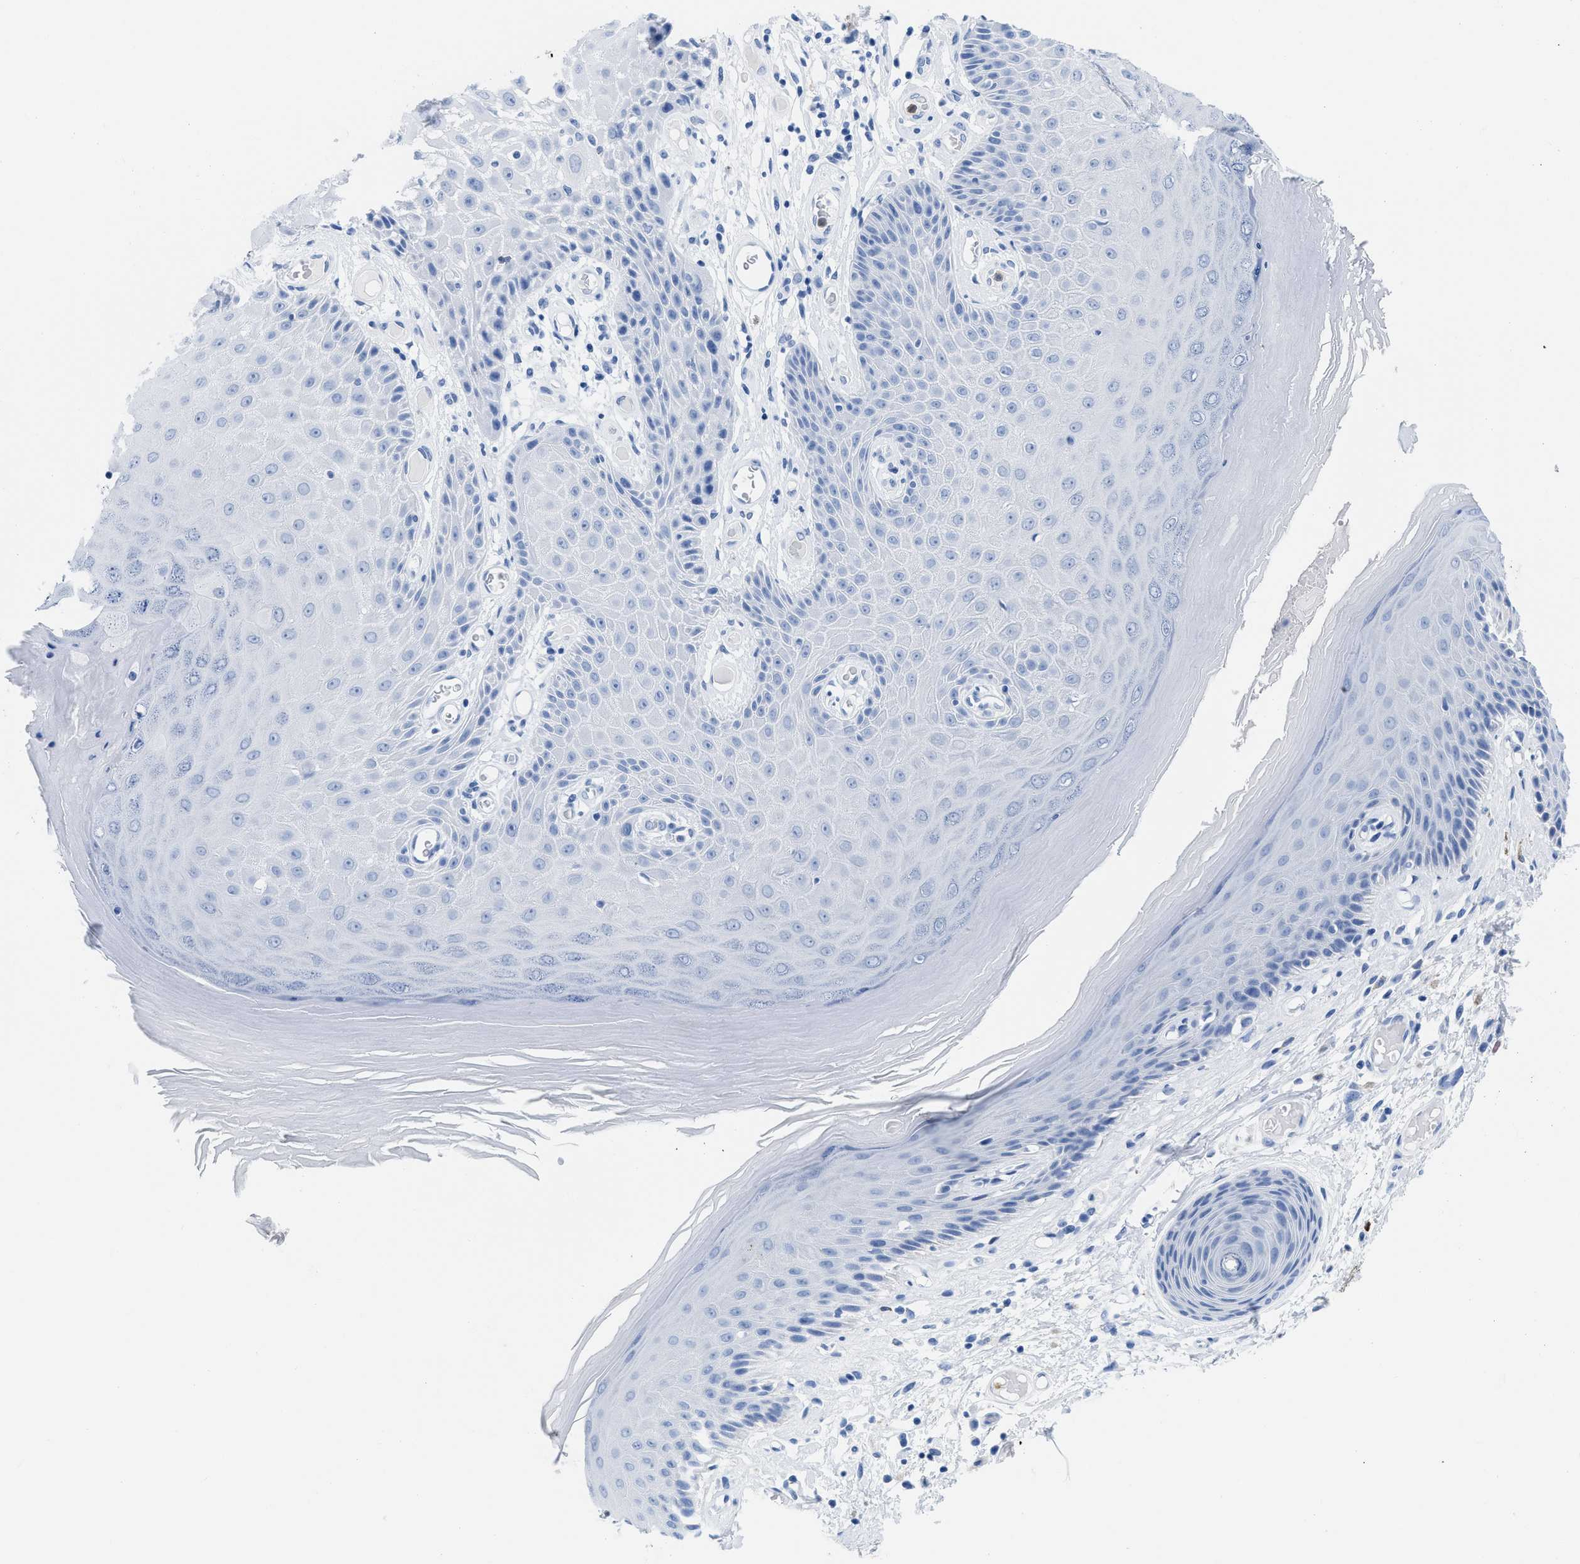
{"staining": {"intensity": "negative", "quantity": "none", "location": "none"}, "tissue": "skin", "cell_type": "Epidermal cells", "image_type": "normal", "snomed": [{"axis": "morphology", "description": "Normal tissue, NOS"}, {"axis": "topography", "description": "Vulva"}], "caption": "The image displays no staining of epidermal cells in benign skin. (DAB immunohistochemistry, high magnification).", "gene": "CR1", "patient": {"sex": "female", "age": 73}}